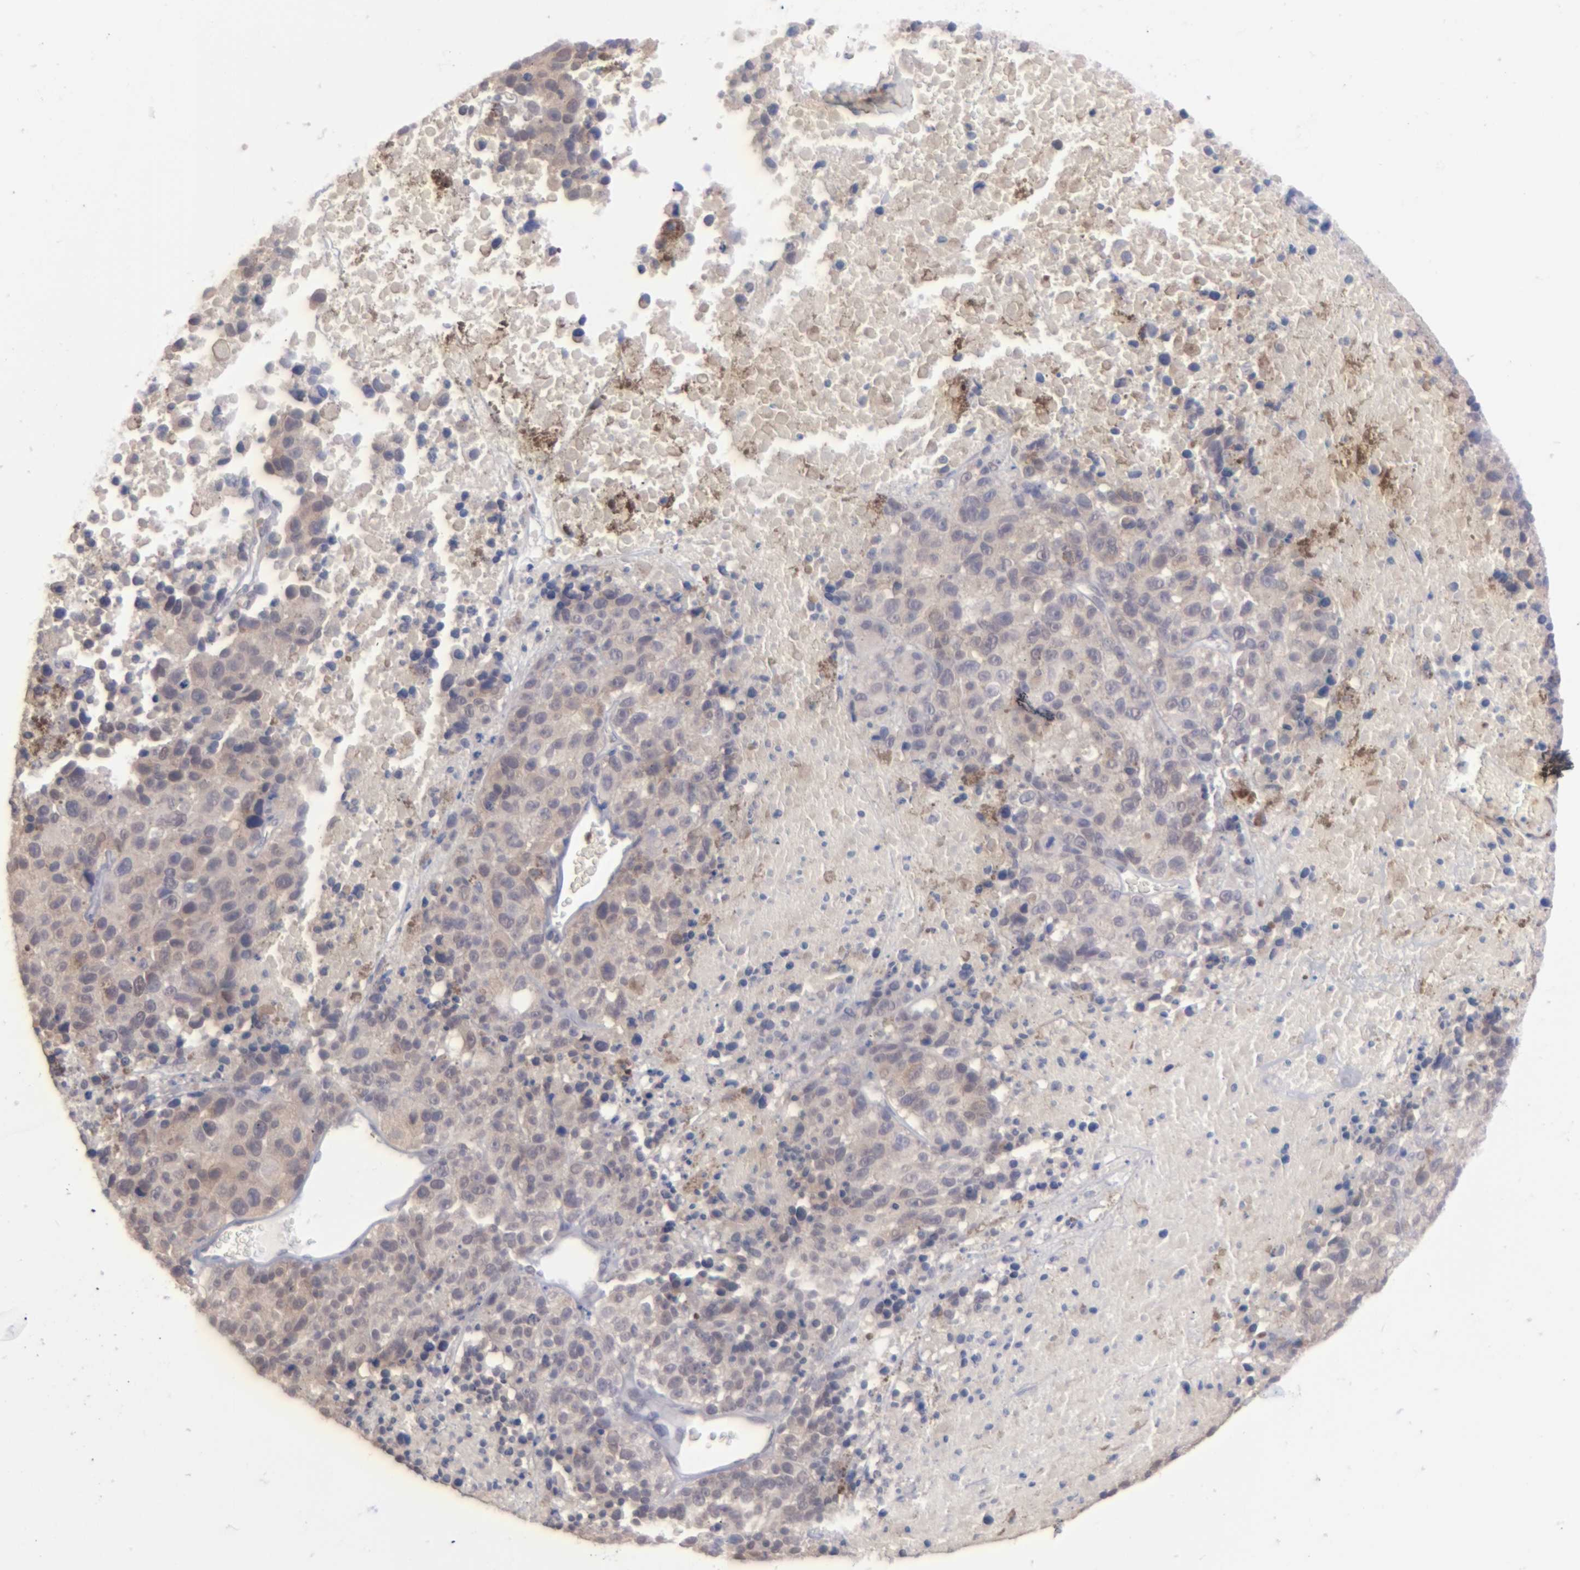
{"staining": {"intensity": "weak", "quantity": ">75%", "location": "cytoplasmic/membranous"}, "tissue": "melanoma", "cell_type": "Tumor cells", "image_type": "cancer", "snomed": [{"axis": "morphology", "description": "Malignant melanoma, Metastatic site"}, {"axis": "topography", "description": "Cerebral cortex"}], "caption": "About >75% of tumor cells in human melanoma exhibit weak cytoplasmic/membranous protein staining as visualized by brown immunohistochemical staining.", "gene": "MGAM", "patient": {"sex": "female", "age": 52}}